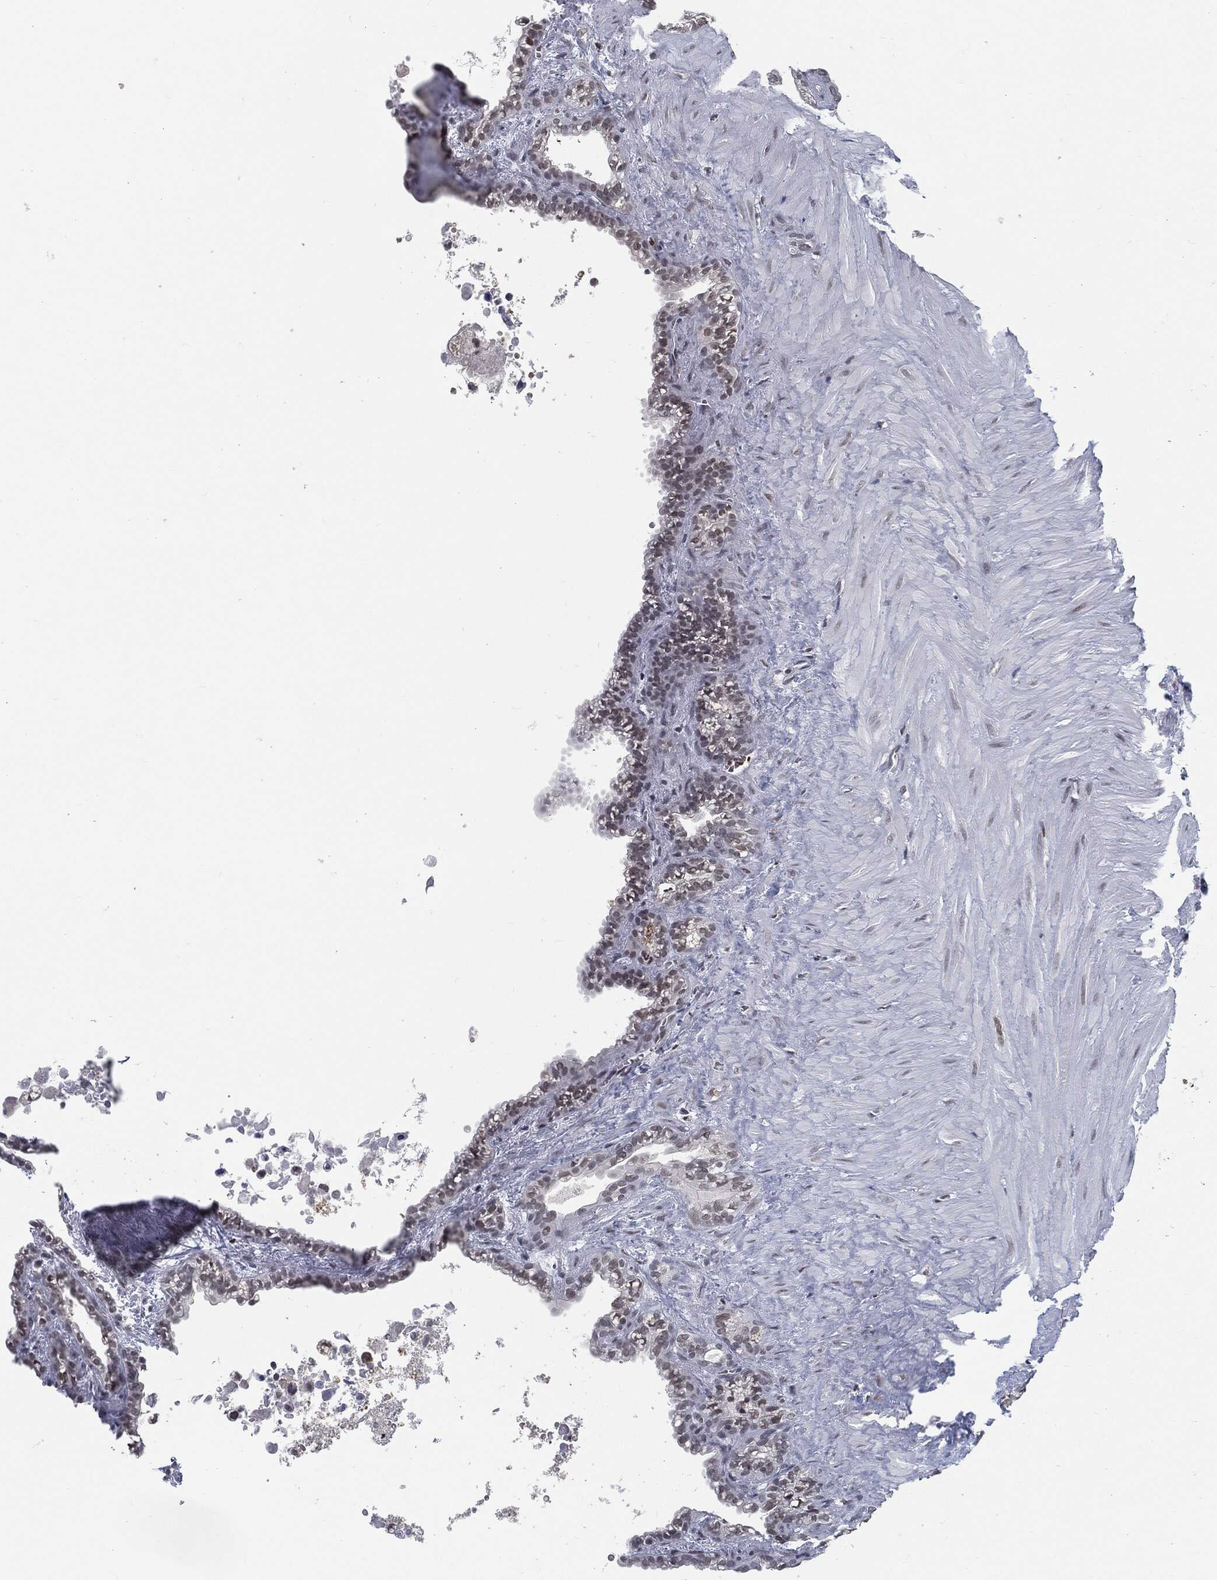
{"staining": {"intensity": "moderate", "quantity": "<25%", "location": "nuclear"}, "tissue": "seminal vesicle", "cell_type": "Glandular cells", "image_type": "normal", "snomed": [{"axis": "morphology", "description": "Normal tissue, NOS"}, {"axis": "morphology", "description": "Urothelial carcinoma, NOS"}, {"axis": "topography", "description": "Urinary bladder"}, {"axis": "topography", "description": "Seminal veicle"}], "caption": "A histopathology image of human seminal vesicle stained for a protein shows moderate nuclear brown staining in glandular cells.", "gene": "ANXA1", "patient": {"sex": "male", "age": 76}}